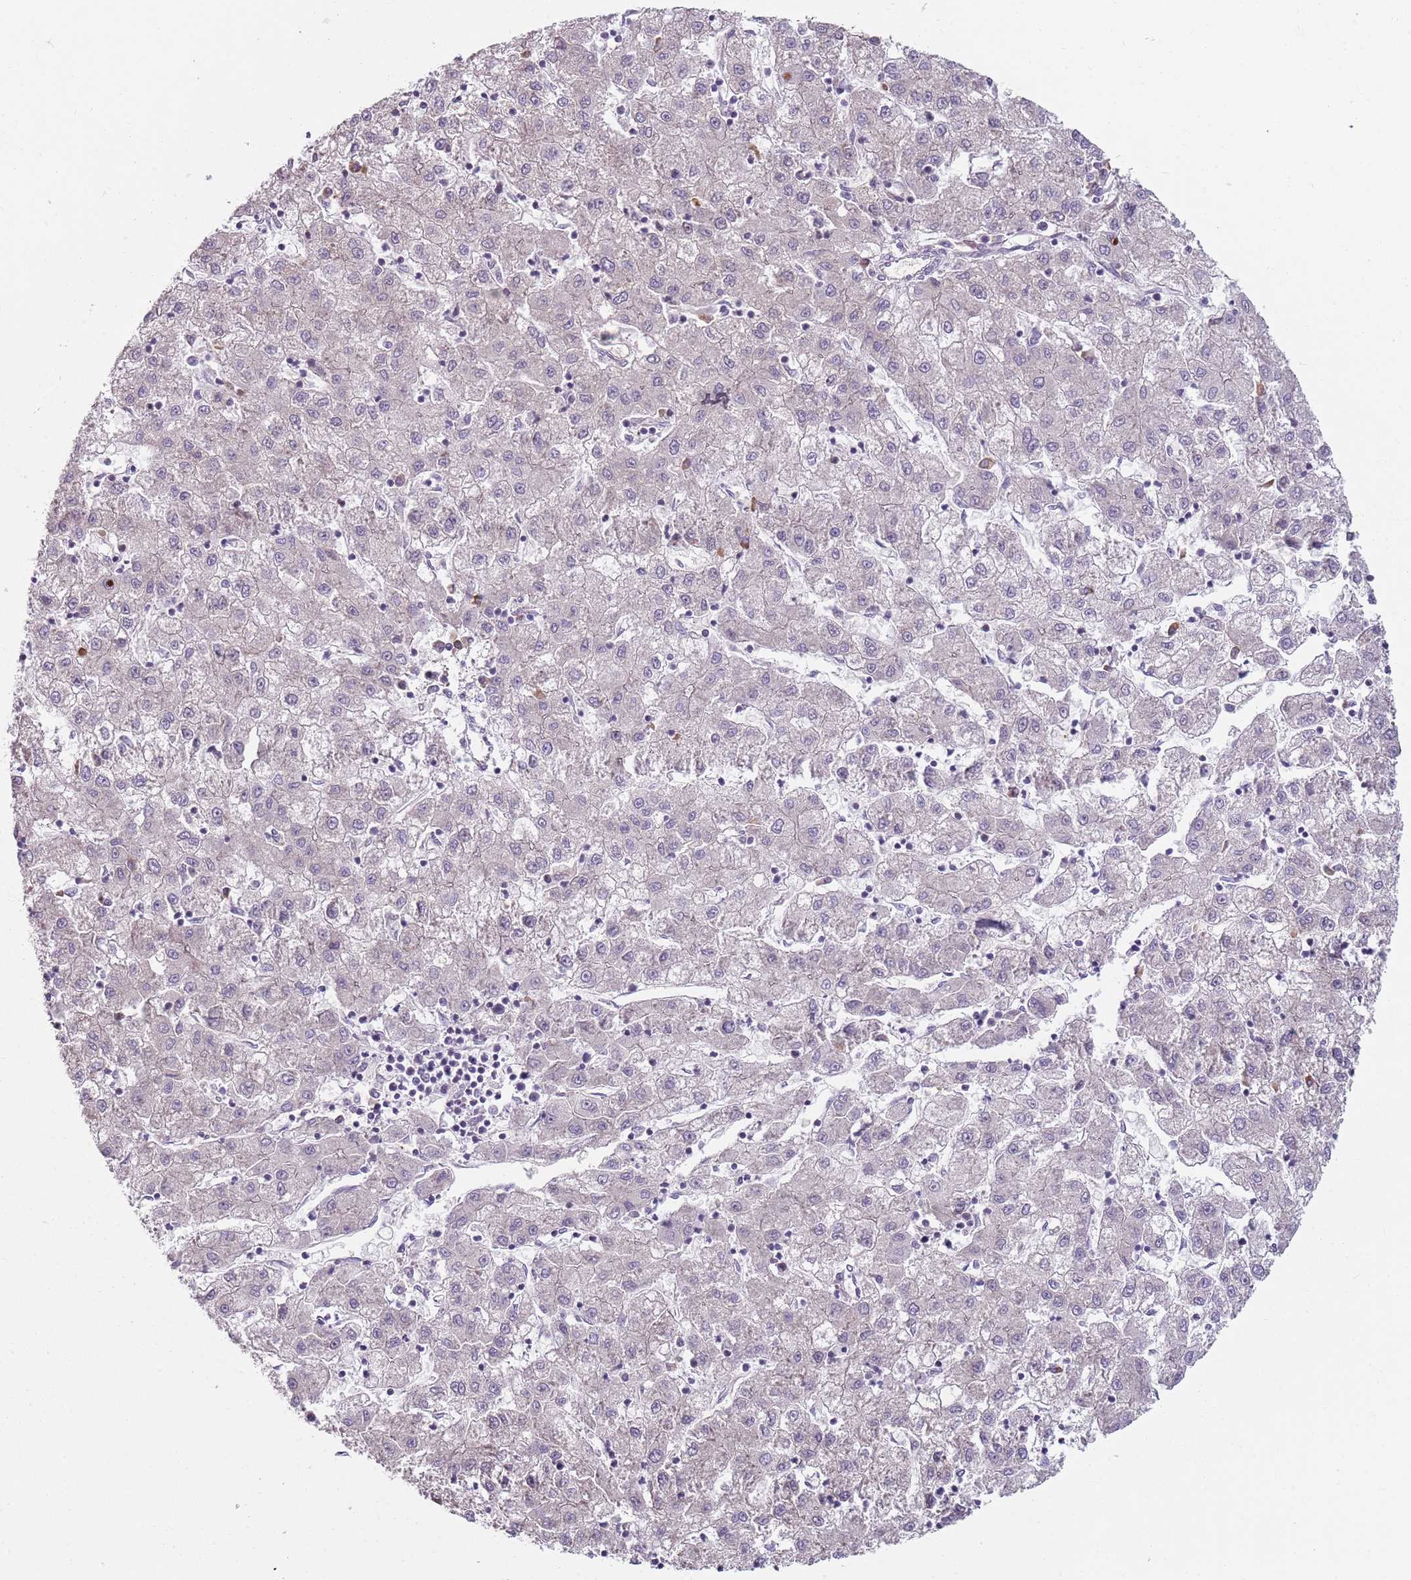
{"staining": {"intensity": "negative", "quantity": "none", "location": "none"}, "tissue": "liver cancer", "cell_type": "Tumor cells", "image_type": "cancer", "snomed": [{"axis": "morphology", "description": "Carcinoma, Hepatocellular, NOS"}, {"axis": "topography", "description": "Liver"}], "caption": "Image shows no protein positivity in tumor cells of liver hepatocellular carcinoma tissue. The staining was performed using DAB to visualize the protein expression in brown, while the nuclei were stained in blue with hematoxylin (Magnification: 20x).", "gene": "SPATA2", "patient": {"sex": "male", "age": 72}}